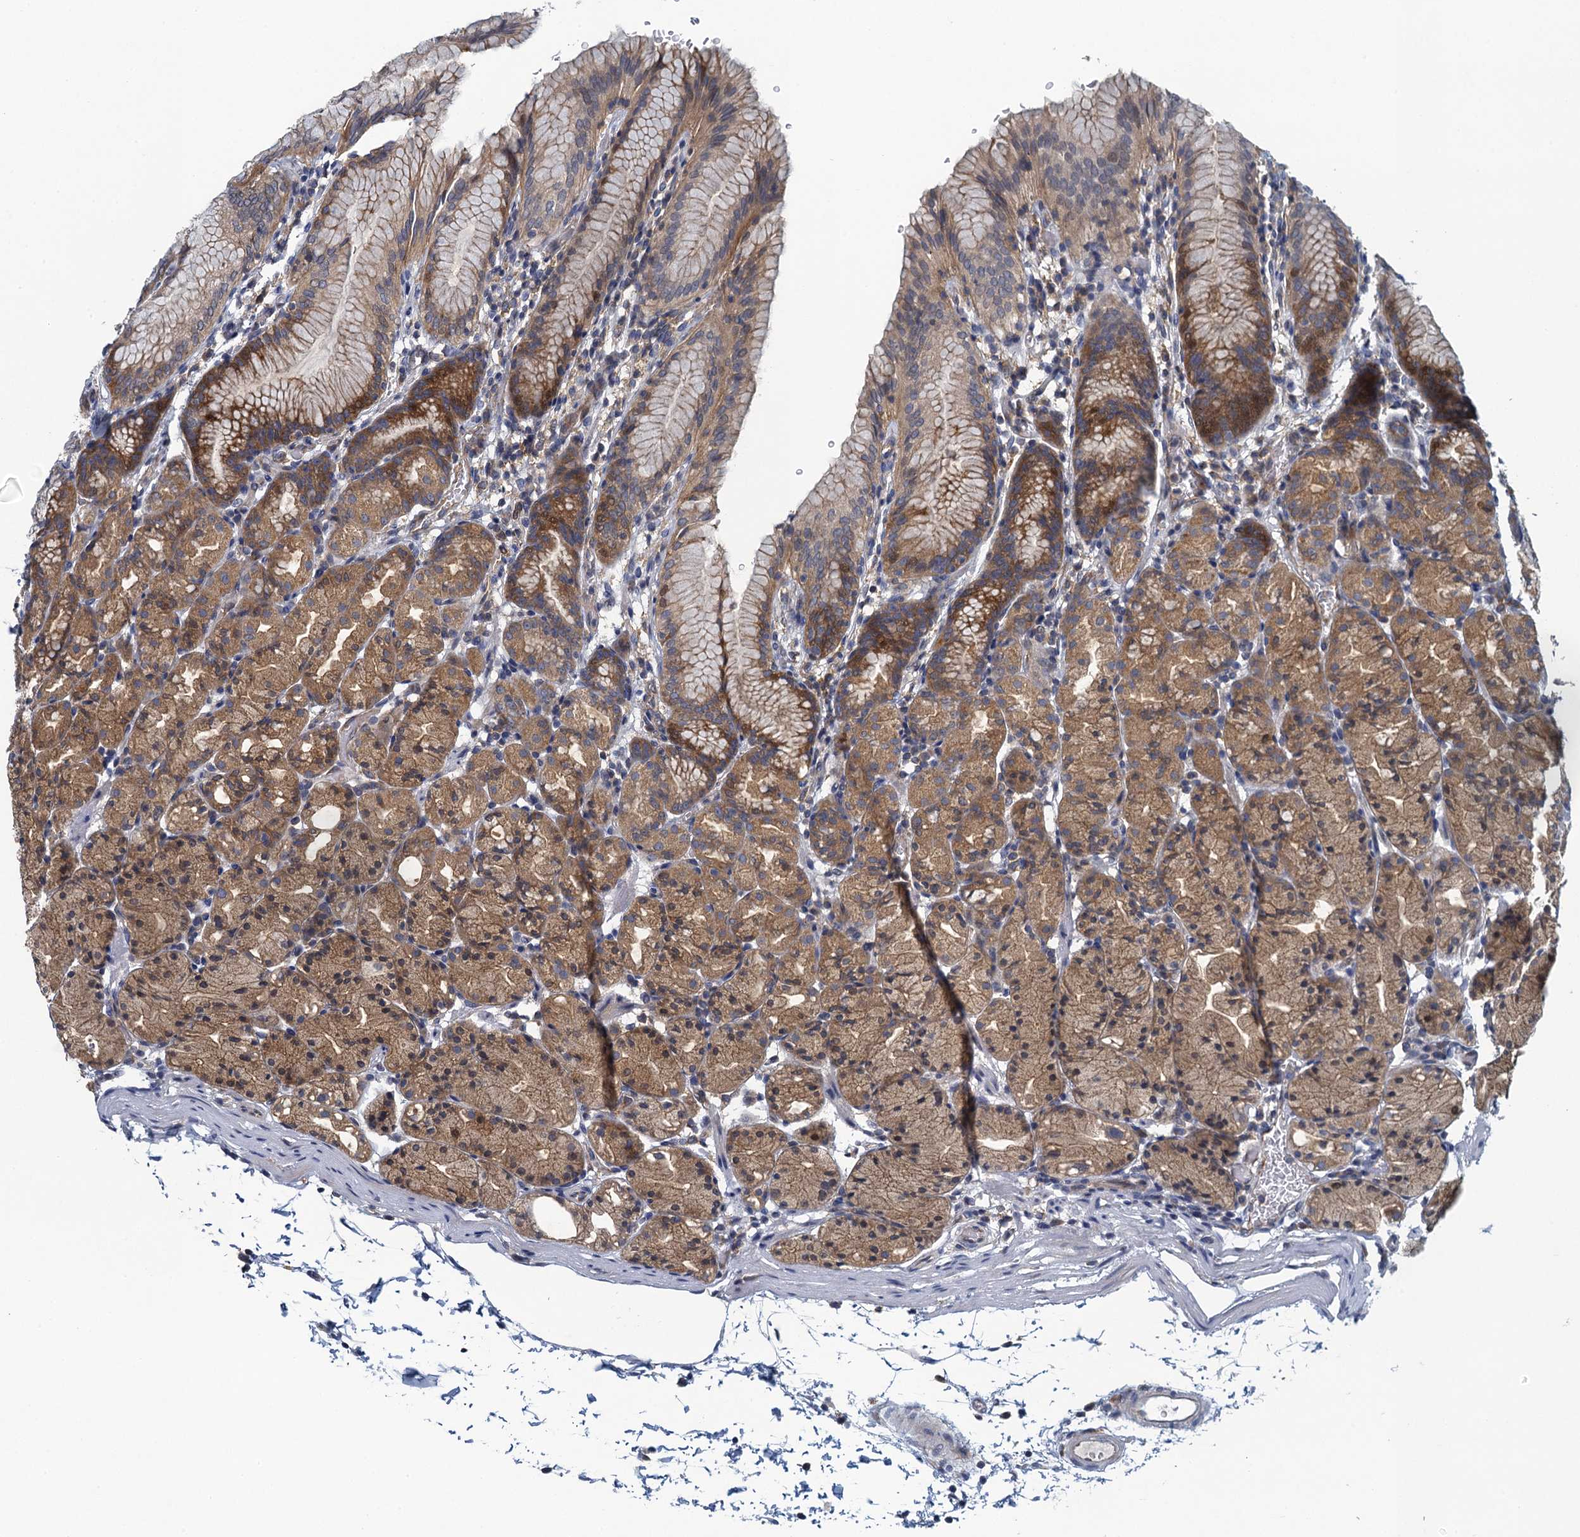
{"staining": {"intensity": "strong", "quantity": ">75%", "location": "cytoplasmic/membranous"}, "tissue": "stomach", "cell_type": "Glandular cells", "image_type": "normal", "snomed": [{"axis": "morphology", "description": "Normal tissue, NOS"}, {"axis": "topography", "description": "Stomach, upper"}], "caption": "Stomach was stained to show a protein in brown. There is high levels of strong cytoplasmic/membranous expression in about >75% of glandular cells. (Stains: DAB in brown, nuclei in blue, Microscopy: brightfield microscopy at high magnification).", "gene": "NCKAP1L", "patient": {"sex": "male", "age": 48}}